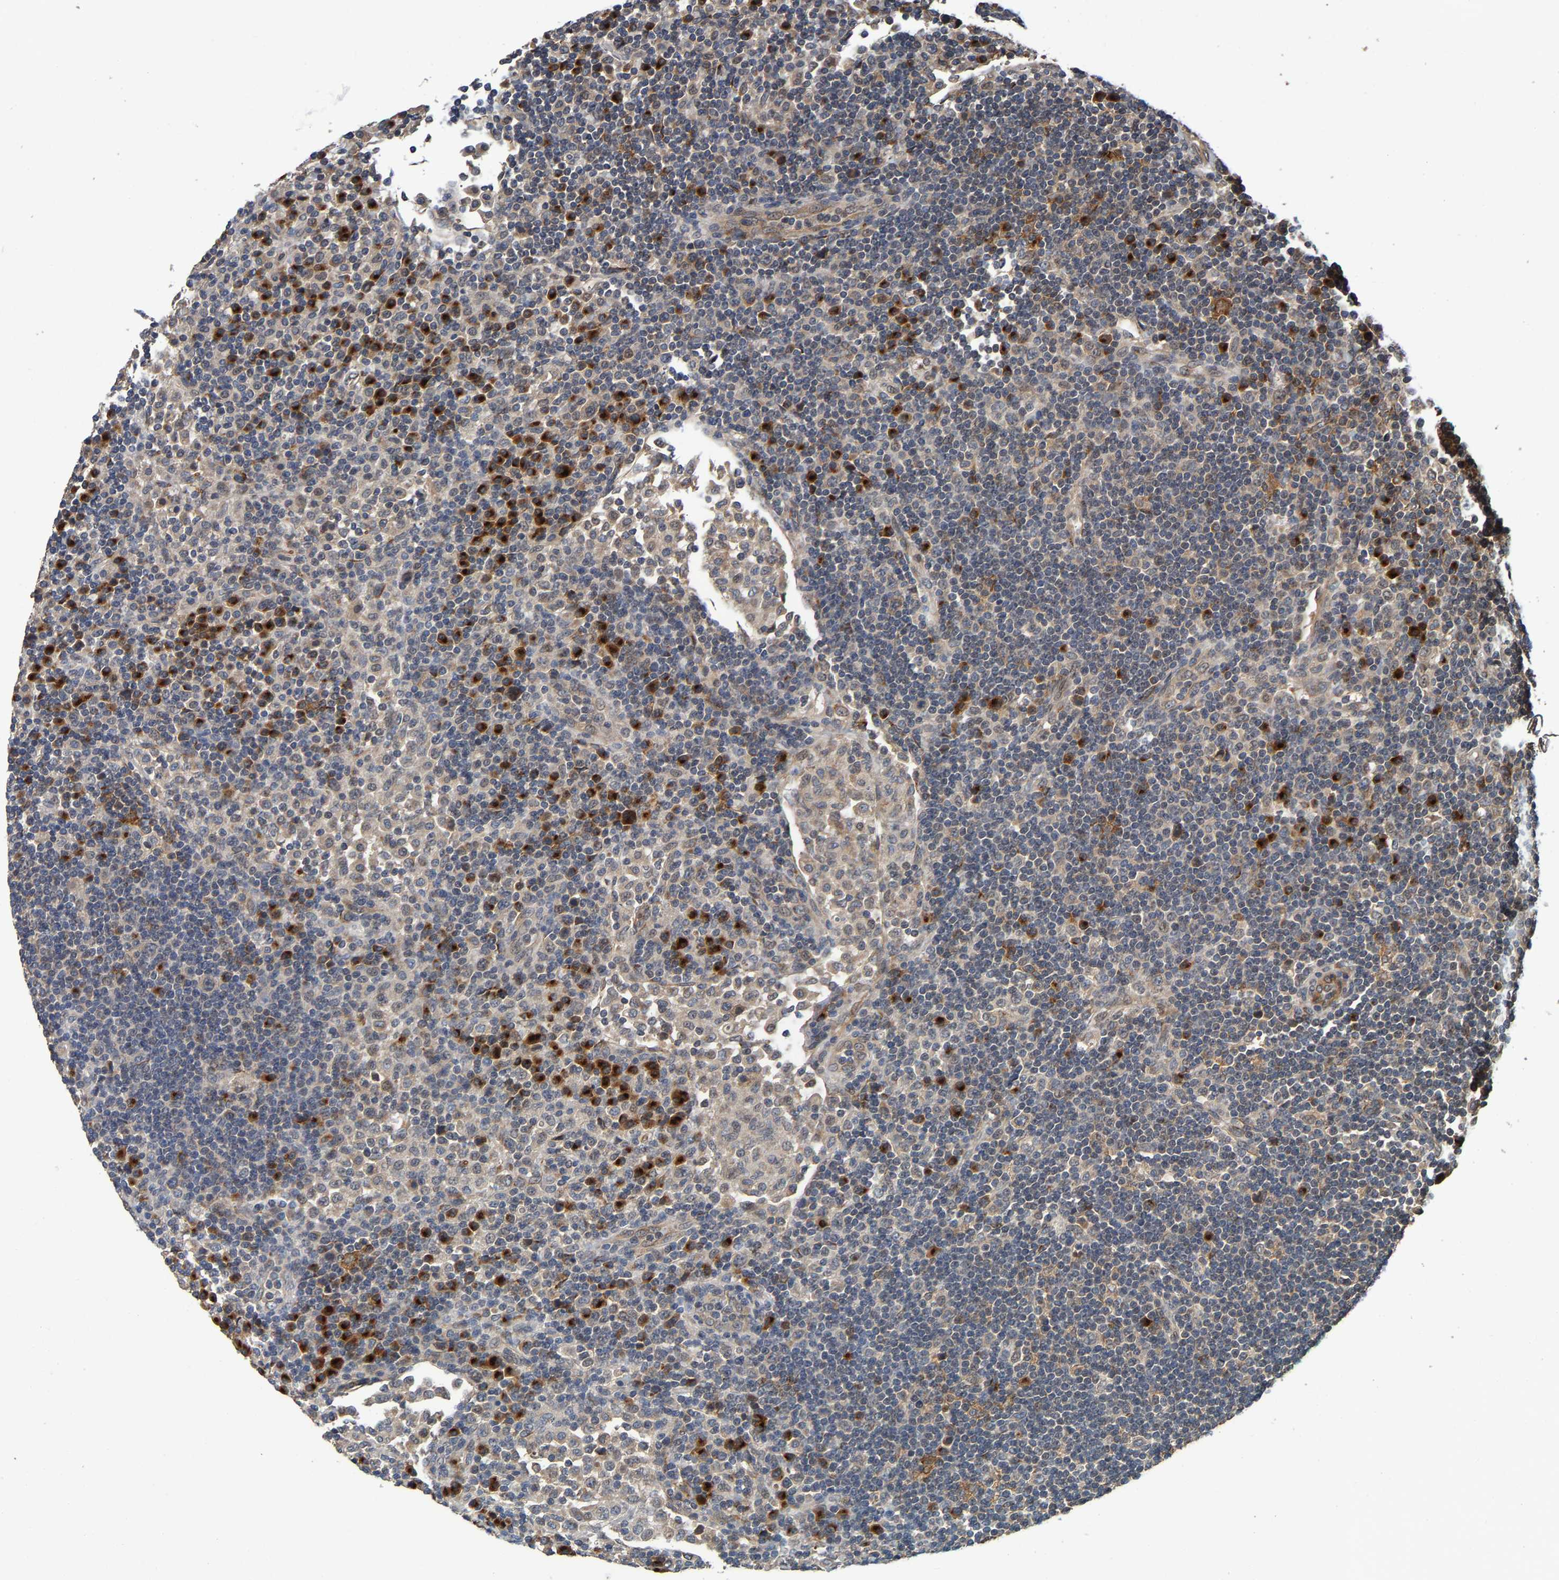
{"staining": {"intensity": "strong", "quantity": "<25%", "location": "cytoplasmic/membranous"}, "tissue": "lymph node", "cell_type": "Non-germinal center cells", "image_type": "normal", "snomed": [{"axis": "morphology", "description": "Normal tissue, NOS"}, {"axis": "topography", "description": "Lymph node"}], "caption": "Immunohistochemical staining of normal lymph node reveals medium levels of strong cytoplasmic/membranous staining in about <25% of non-germinal center cells.", "gene": "MACC1", "patient": {"sex": "female", "age": 53}}